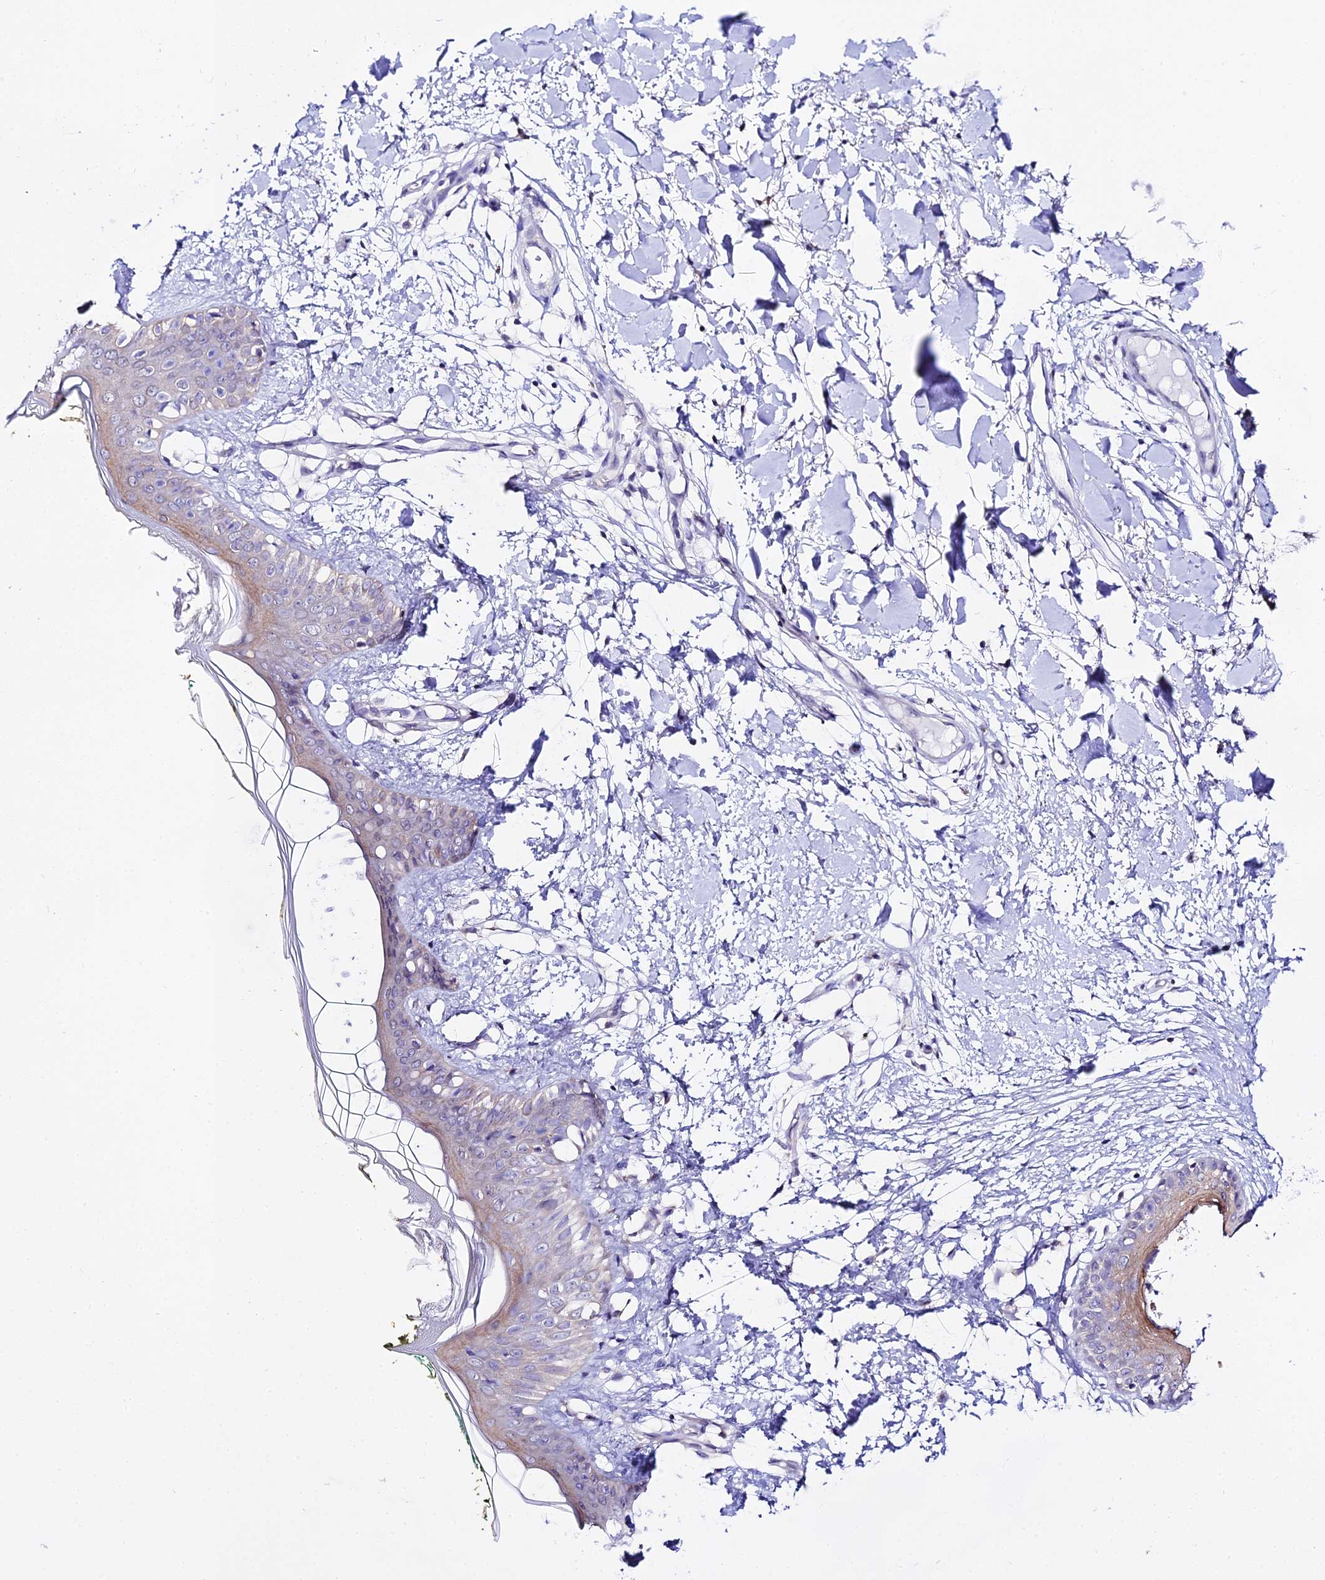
{"staining": {"intensity": "negative", "quantity": "none", "location": "none"}, "tissue": "skin", "cell_type": "Fibroblasts", "image_type": "normal", "snomed": [{"axis": "morphology", "description": "Normal tissue, NOS"}, {"axis": "topography", "description": "Skin"}], "caption": "A high-resolution photomicrograph shows IHC staining of normal skin, which shows no significant staining in fibroblasts. (Immunohistochemistry, brightfield microscopy, high magnification).", "gene": "ATG16L2", "patient": {"sex": "female", "age": 34}}